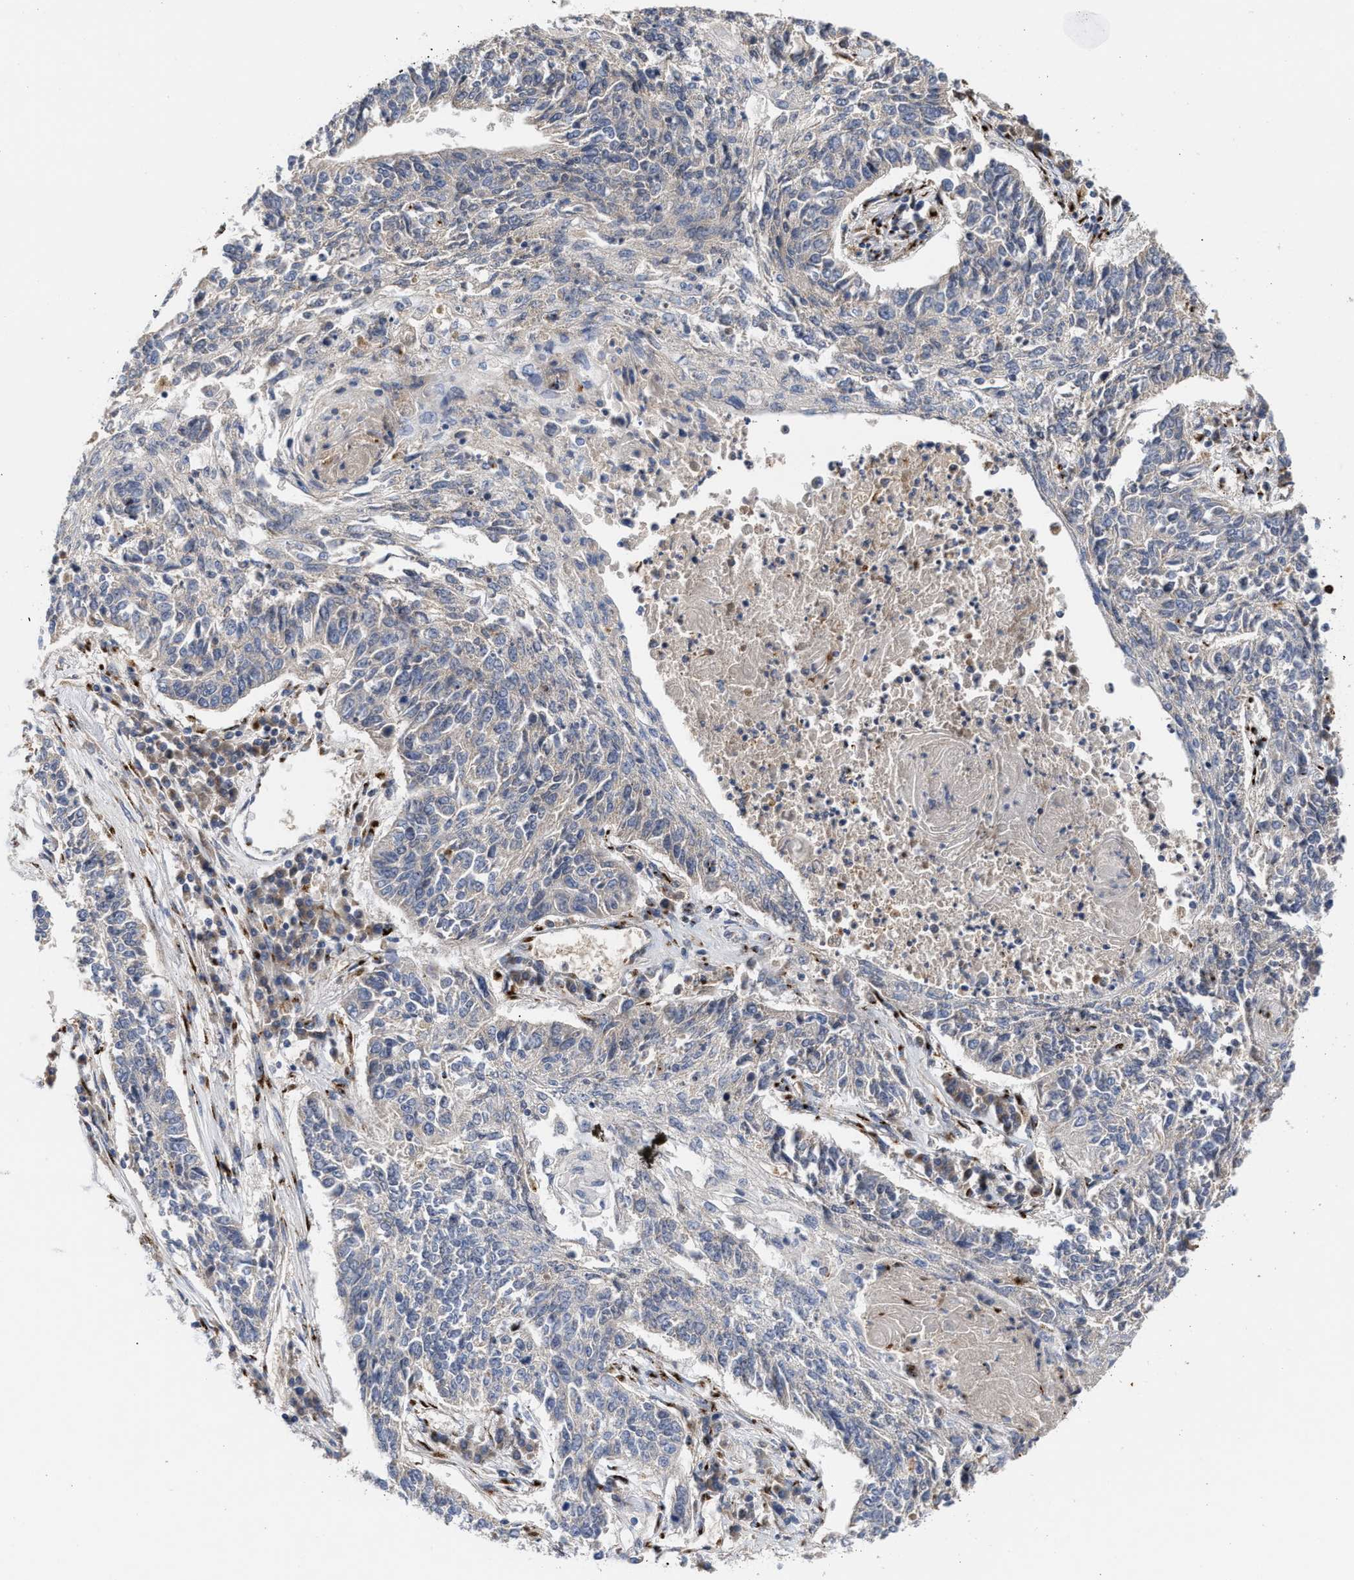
{"staining": {"intensity": "negative", "quantity": "none", "location": "none"}, "tissue": "lung cancer", "cell_type": "Tumor cells", "image_type": "cancer", "snomed": [{"axis": "morphology", "description": "Normal tissue, NOS"}, {"axis": "morphology", "description": "Squamous cell carcinoma, NOS"}, {"axis": "topography", "description": "Cartilage tissue"}, {"axis": "topography", "description": "Bronchus"}, {"axis": "topography", "description": "Lung"}], "caption": "Immunohistochemical staining of human lung squamous cell carcinoma displays no significant positivity in tumor cells. The staining is performed using DAB brown chromogen with nuclei counter-stained in using hematoxylin.", "gene": "CCL2", "patient": {"sex": "female", "age": 49}}